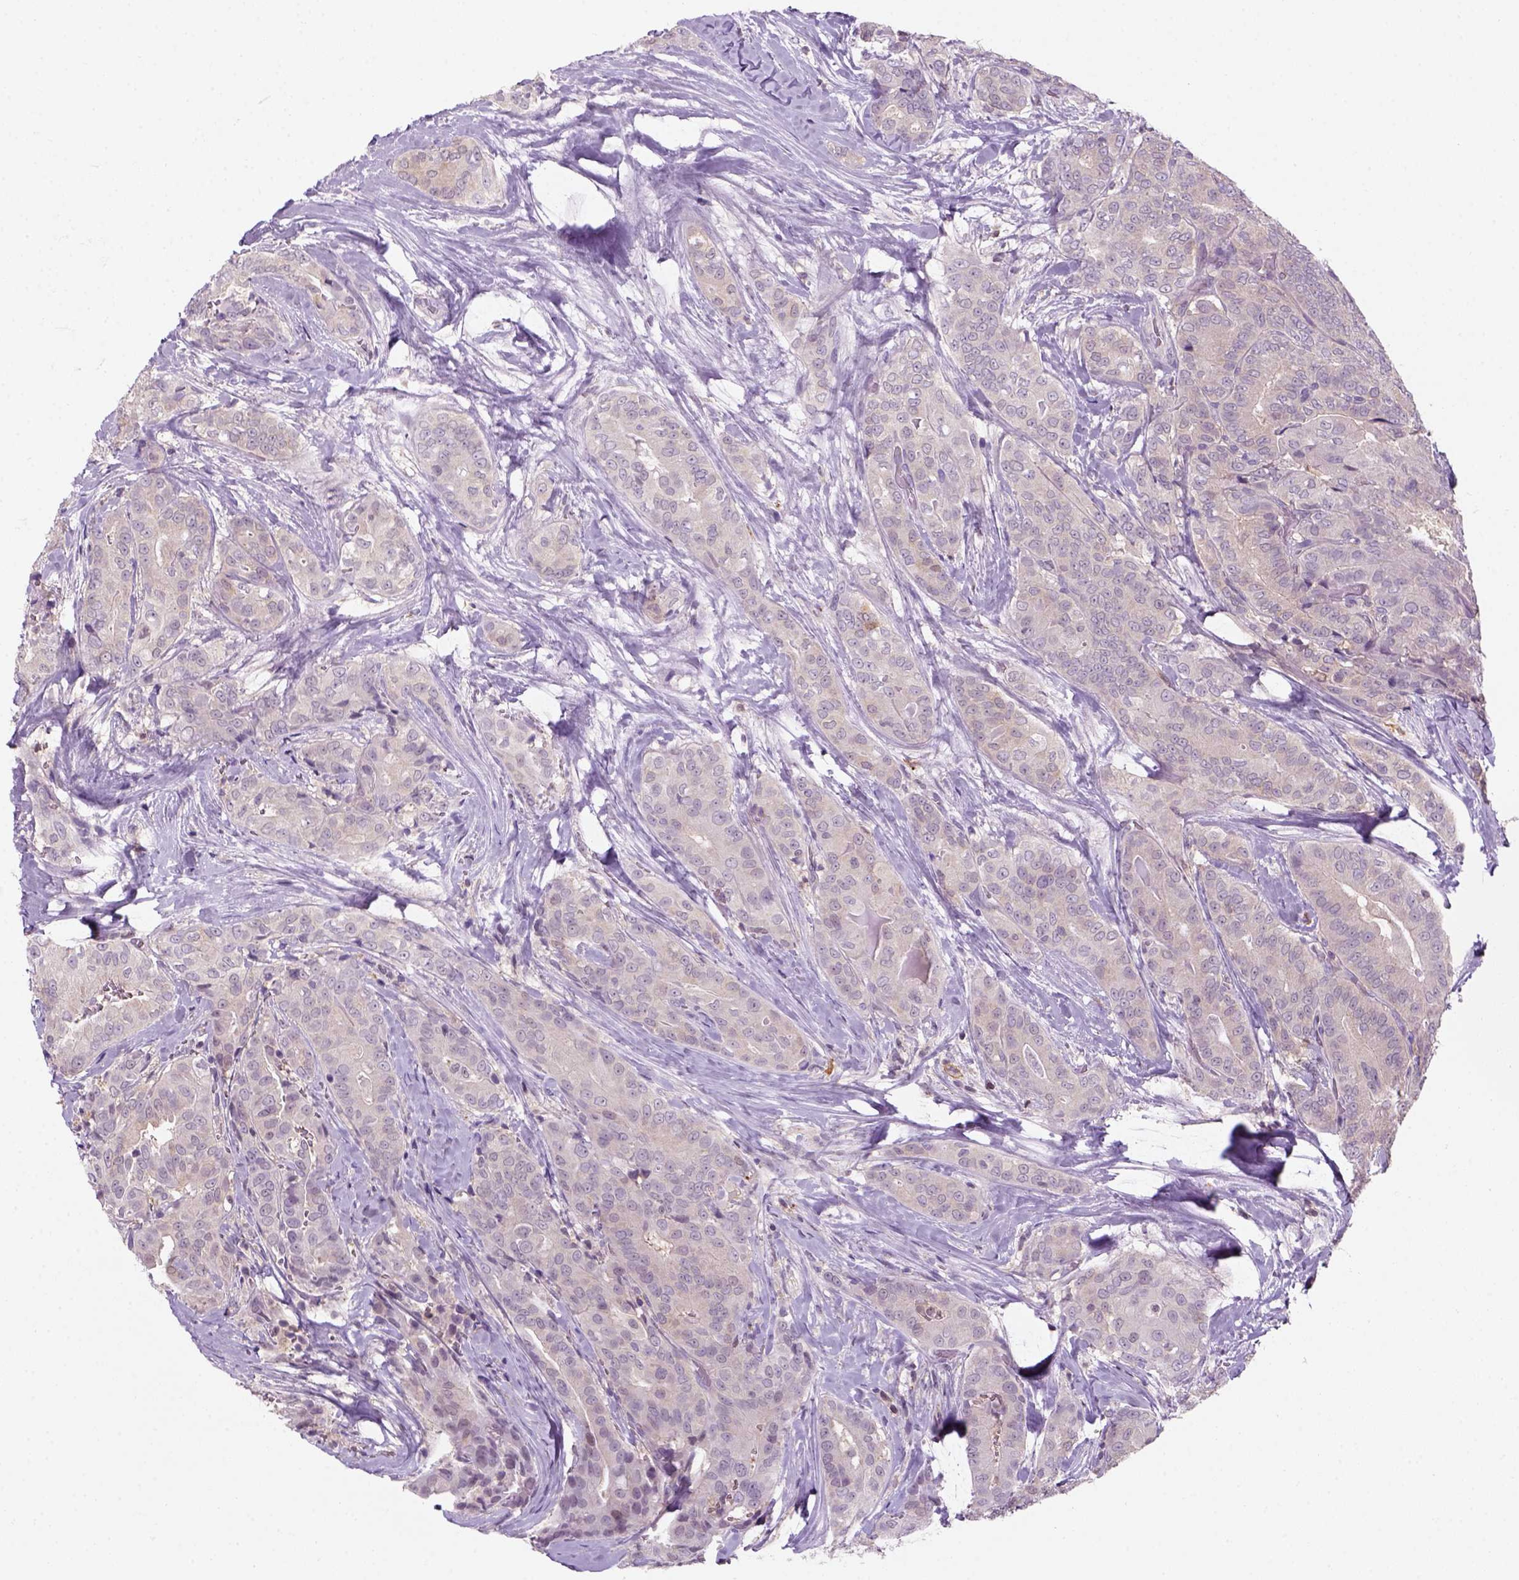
{"staining": {"intensity": "negative", "quantity": "none", "location": "none"}, "tissue": "thyroid cancer", "cell_type": "Tumor cells", "image_type": "cancer", "snomed": [{"axis": "morphology", "description": "Papillary adenocarcinoma, NOS"}, {"axis": "topography", "description": "Thyroid gland"}], "caption": "Thyroid papillary adenocarcinoma was stained to show a protein in brown. There is no significant staining in tumor cells. (DAB (3,3'-diaminobenzidine) immunohistochemistry (IHC) with hematoxylin counter stain).", "gene": "GOT1", "patient": {"sex": "male", "age": 61}}